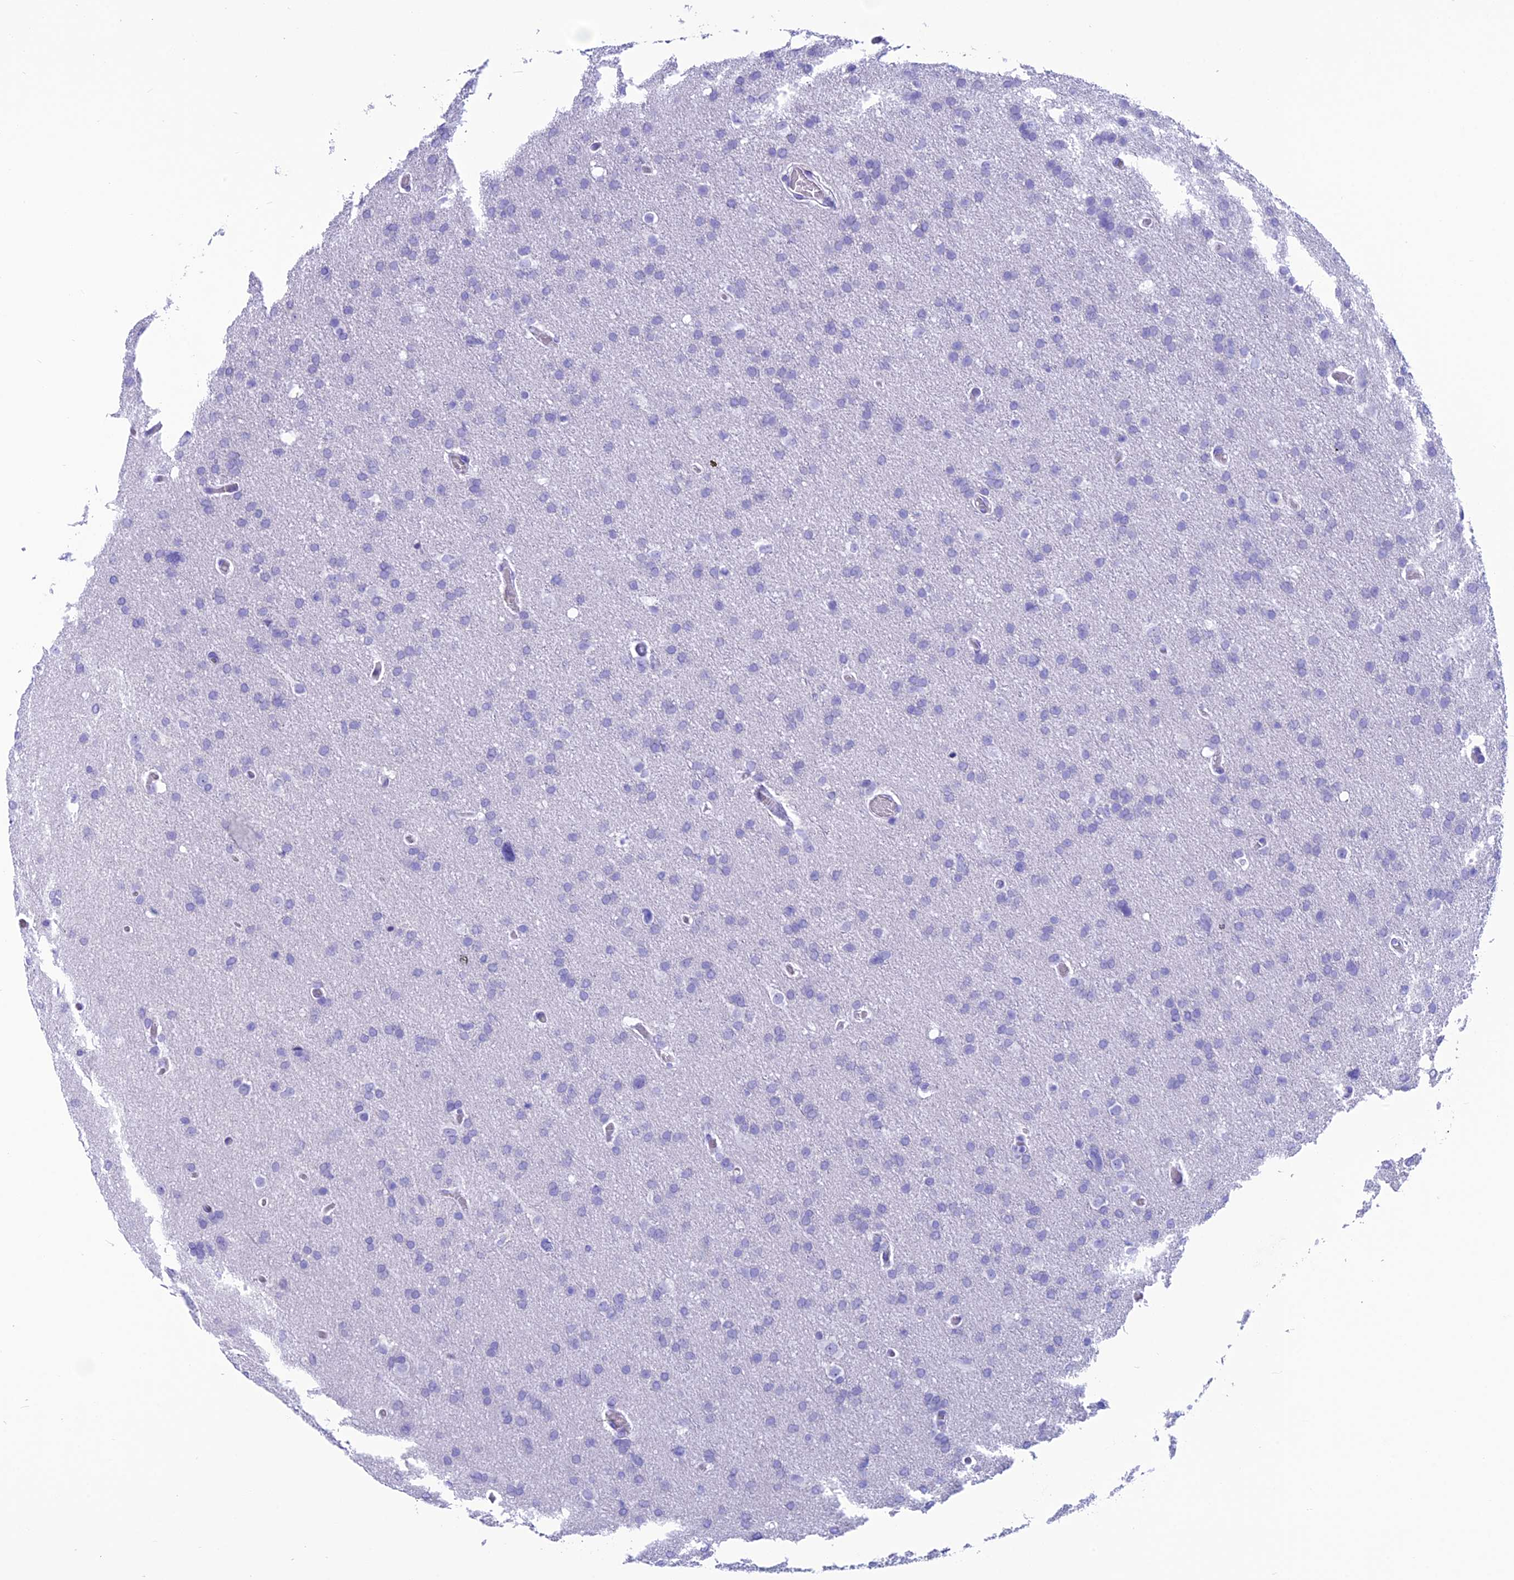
{"staining": {"intensity": "negative", "quantity": "none", "location": "none"}, "tissue": "glioma", "cell_type": "Tumor cells", "image_type": "cancer", "snomed": [{"axis": "morphology", "description": "Glioma, malignant, High grade"}, {"axis": "topography", "description": "Cerebral cortex"}], "caption": "Immunohistochemistry of malignant glioma (high-grade) displays no expression in tumor cells. (DAB immunohistochemistry (IHC), high magnification).", "gene": "TRAM1L1", "patient": {"sex": "female", "age": 36}}